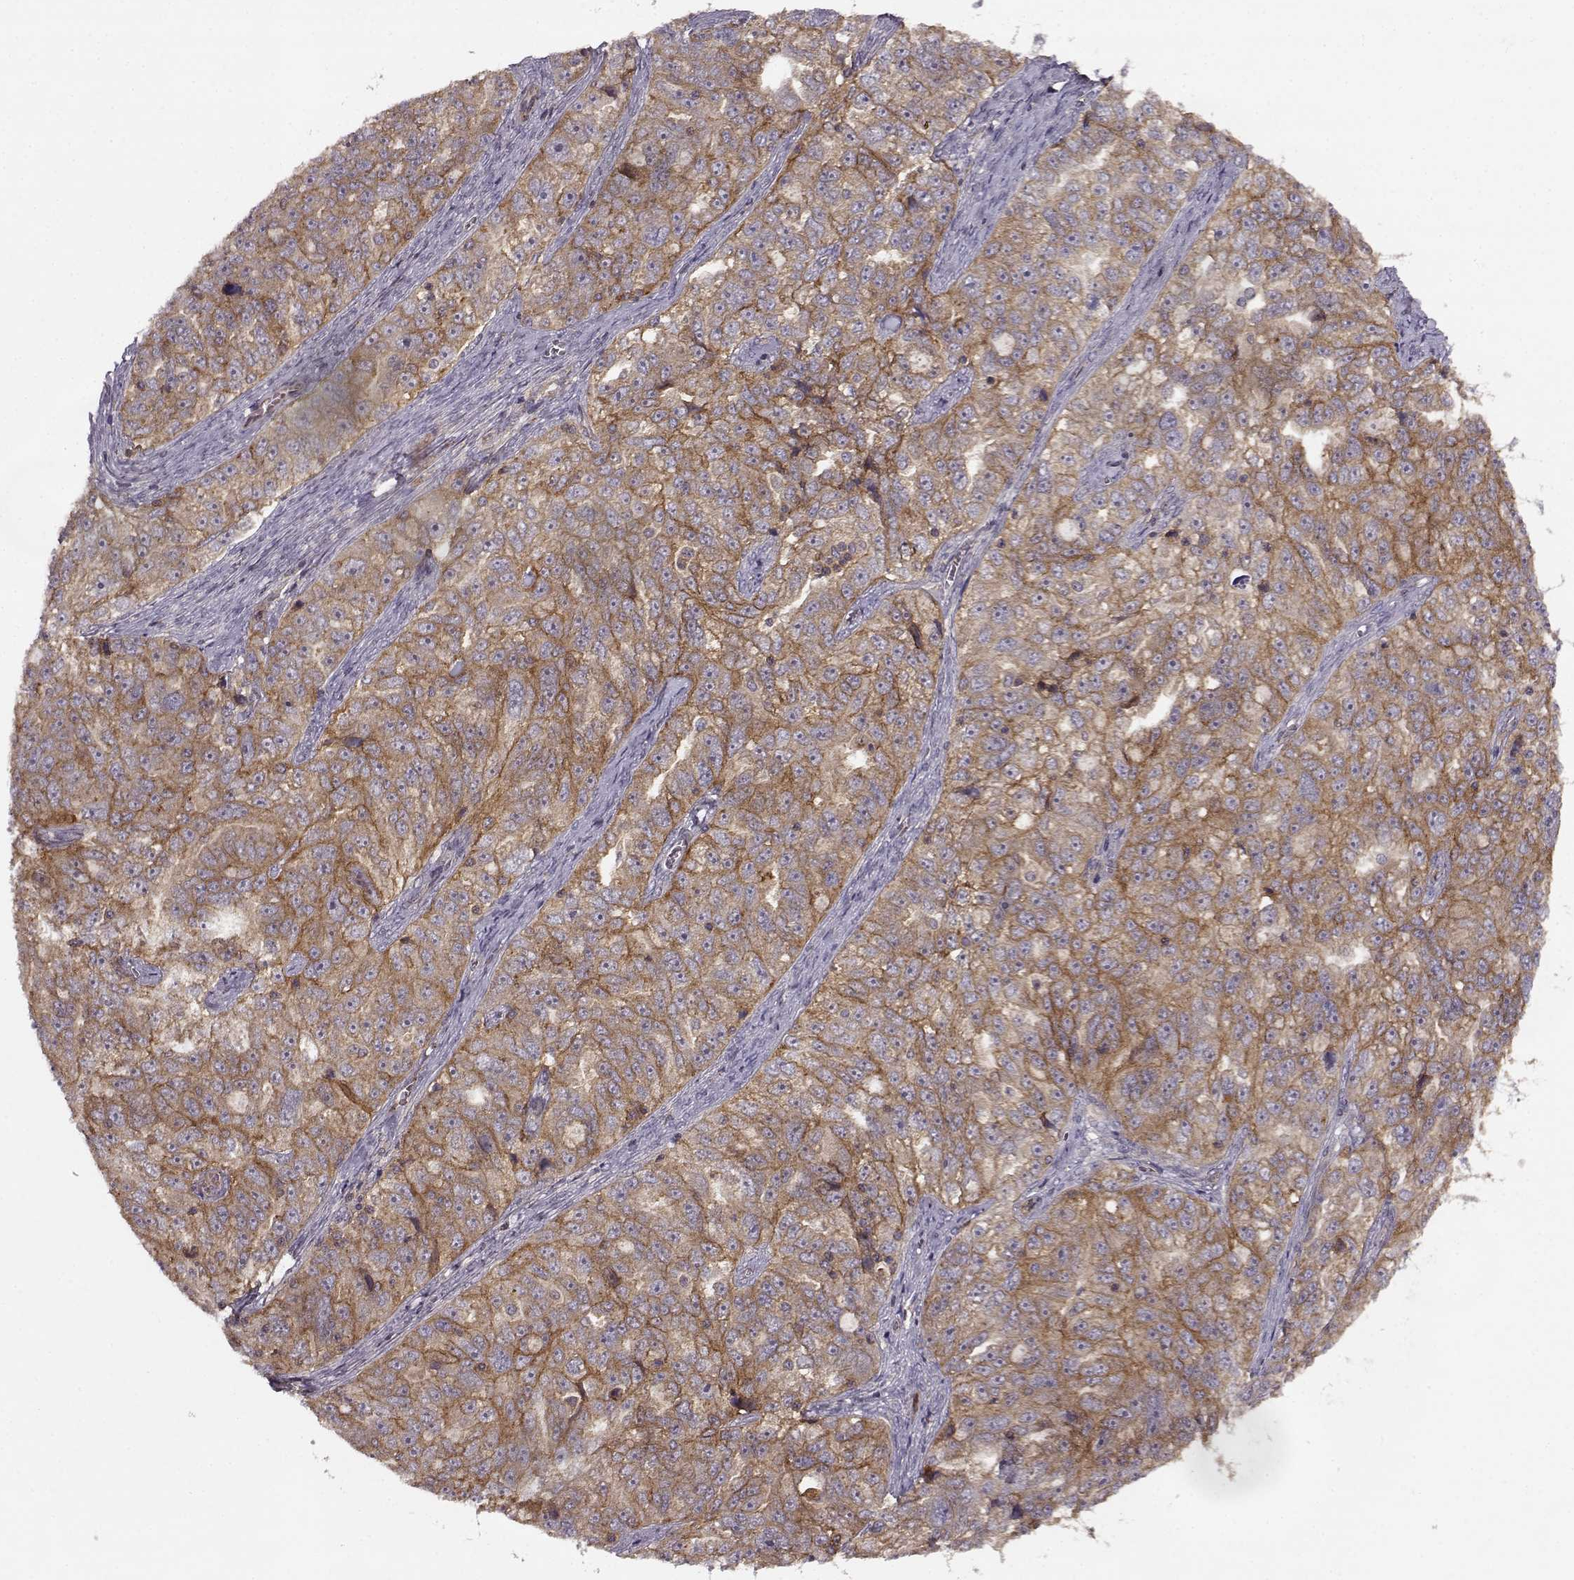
{"staining": {"intensity": "moderate", "quantity": ">75%", "location": "cytoplasmic/membranous"}, "tissue": "ovarian cancer", "cell_type": "Tumor cells", "image_type": "cancer", "snomed": [{"axis": "morphology", "description": "Cystadenocarcinoma, serous, NOS"}, {"axis": "topography", "description": "Ovary"}], "caption": "High-power microscopy captured an immunohistochemistry (IHC) image of ovarian cancer, revealing moderate cytoplasmic/membranous expression in approximately >75% of tumor cells.", "gene": "IFRD2", "patient": {"sex": "female", "age": 51}}